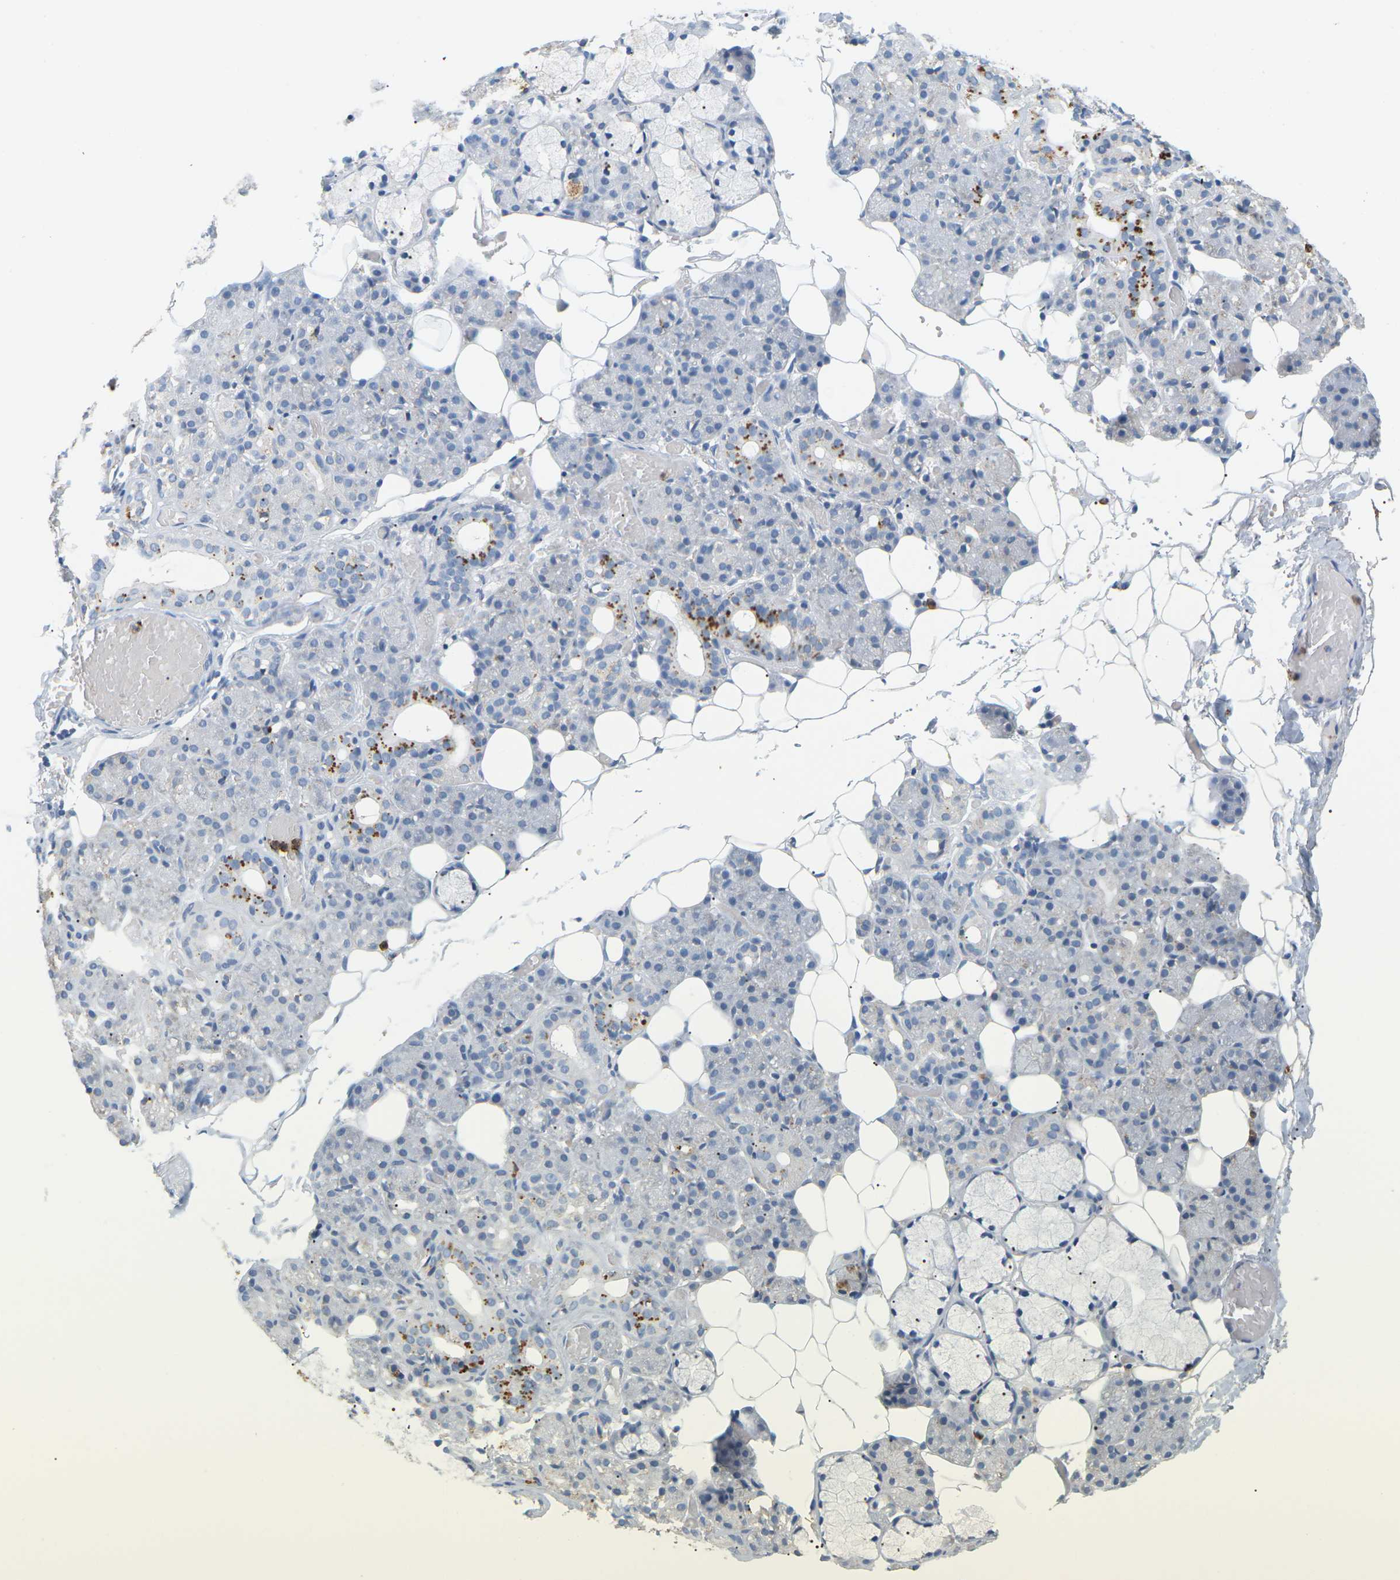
{"staining": {"intensity": "moderate", "quantity": "<25%", "location": "cytoplasmic/membranous"}, "tissue": "salivary gland", "cell_type": "Glandular cells", "image_type": "normal", "snomed": [{"axis": "morphology", "description": "Normal tissue, NOS"}, {"axis": "topography", "description": "Salivary gland"}], "caption": "Immunohistochemistry image of normal salivary gland stained for a protein (brown), which demonstrates low levels of moderate cytoplasmic/membranous staining in approximately <25% of glandular cells.", "gene": "ADM", "patient": {"sex": "male", "age": 63}}